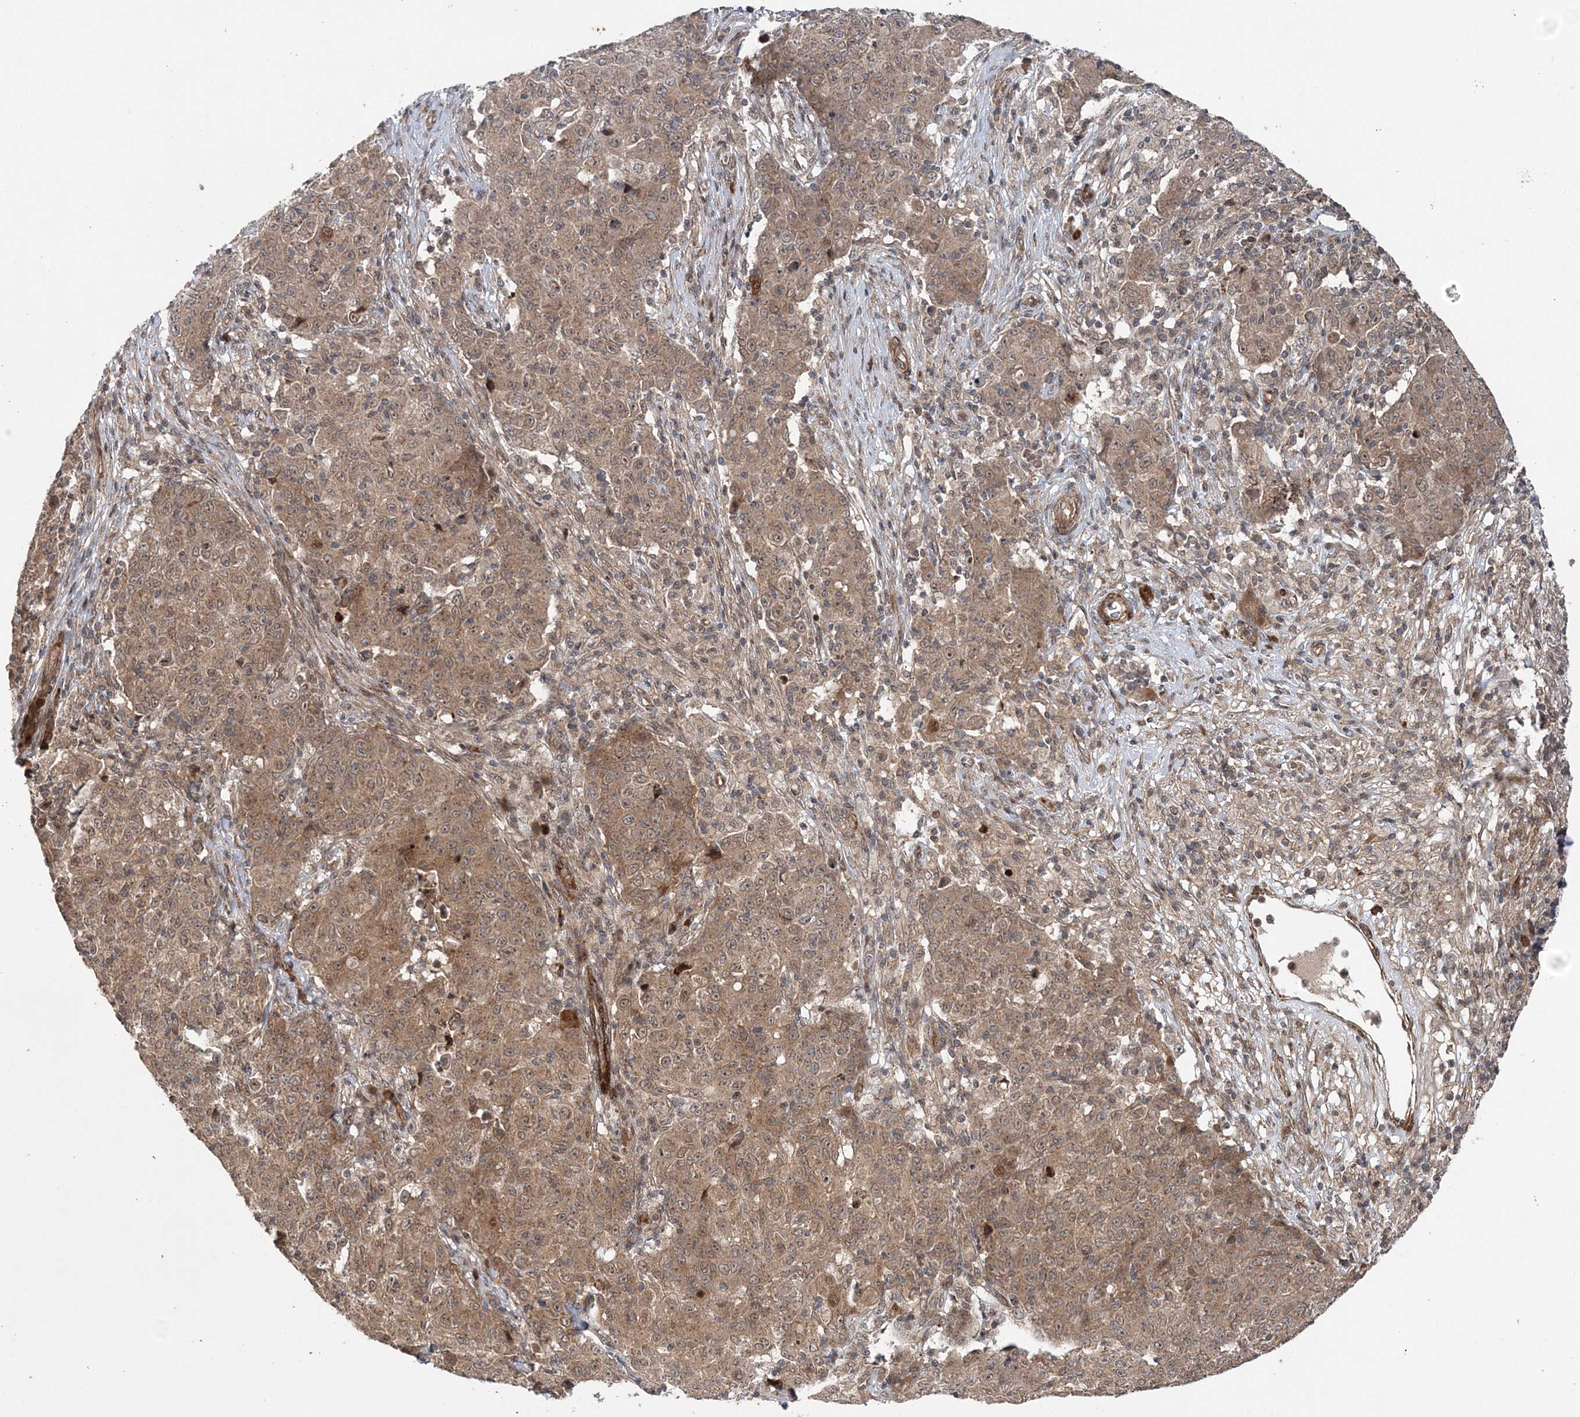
{"staining": {"intensity": "weak", "quantity": ">75%", "location": "cytoplasmic/membranous"}, "tissue": "ovarian cancer", "cell_type": "Tumor cells", "image_type": "cancer", "snomed": [{"axis": "morphology", "description": "Carcinoma, endometroid"}, {"axis": "topography", "description": "Ovary"}], "caption": "Weak cytoplasmic/membranous protein staining is appreciated in about >75% of tumor cells in ovarian endometroid carcinoma.", "gene": "UBTD2", "patient": {"sex": "female", "age": 42}}